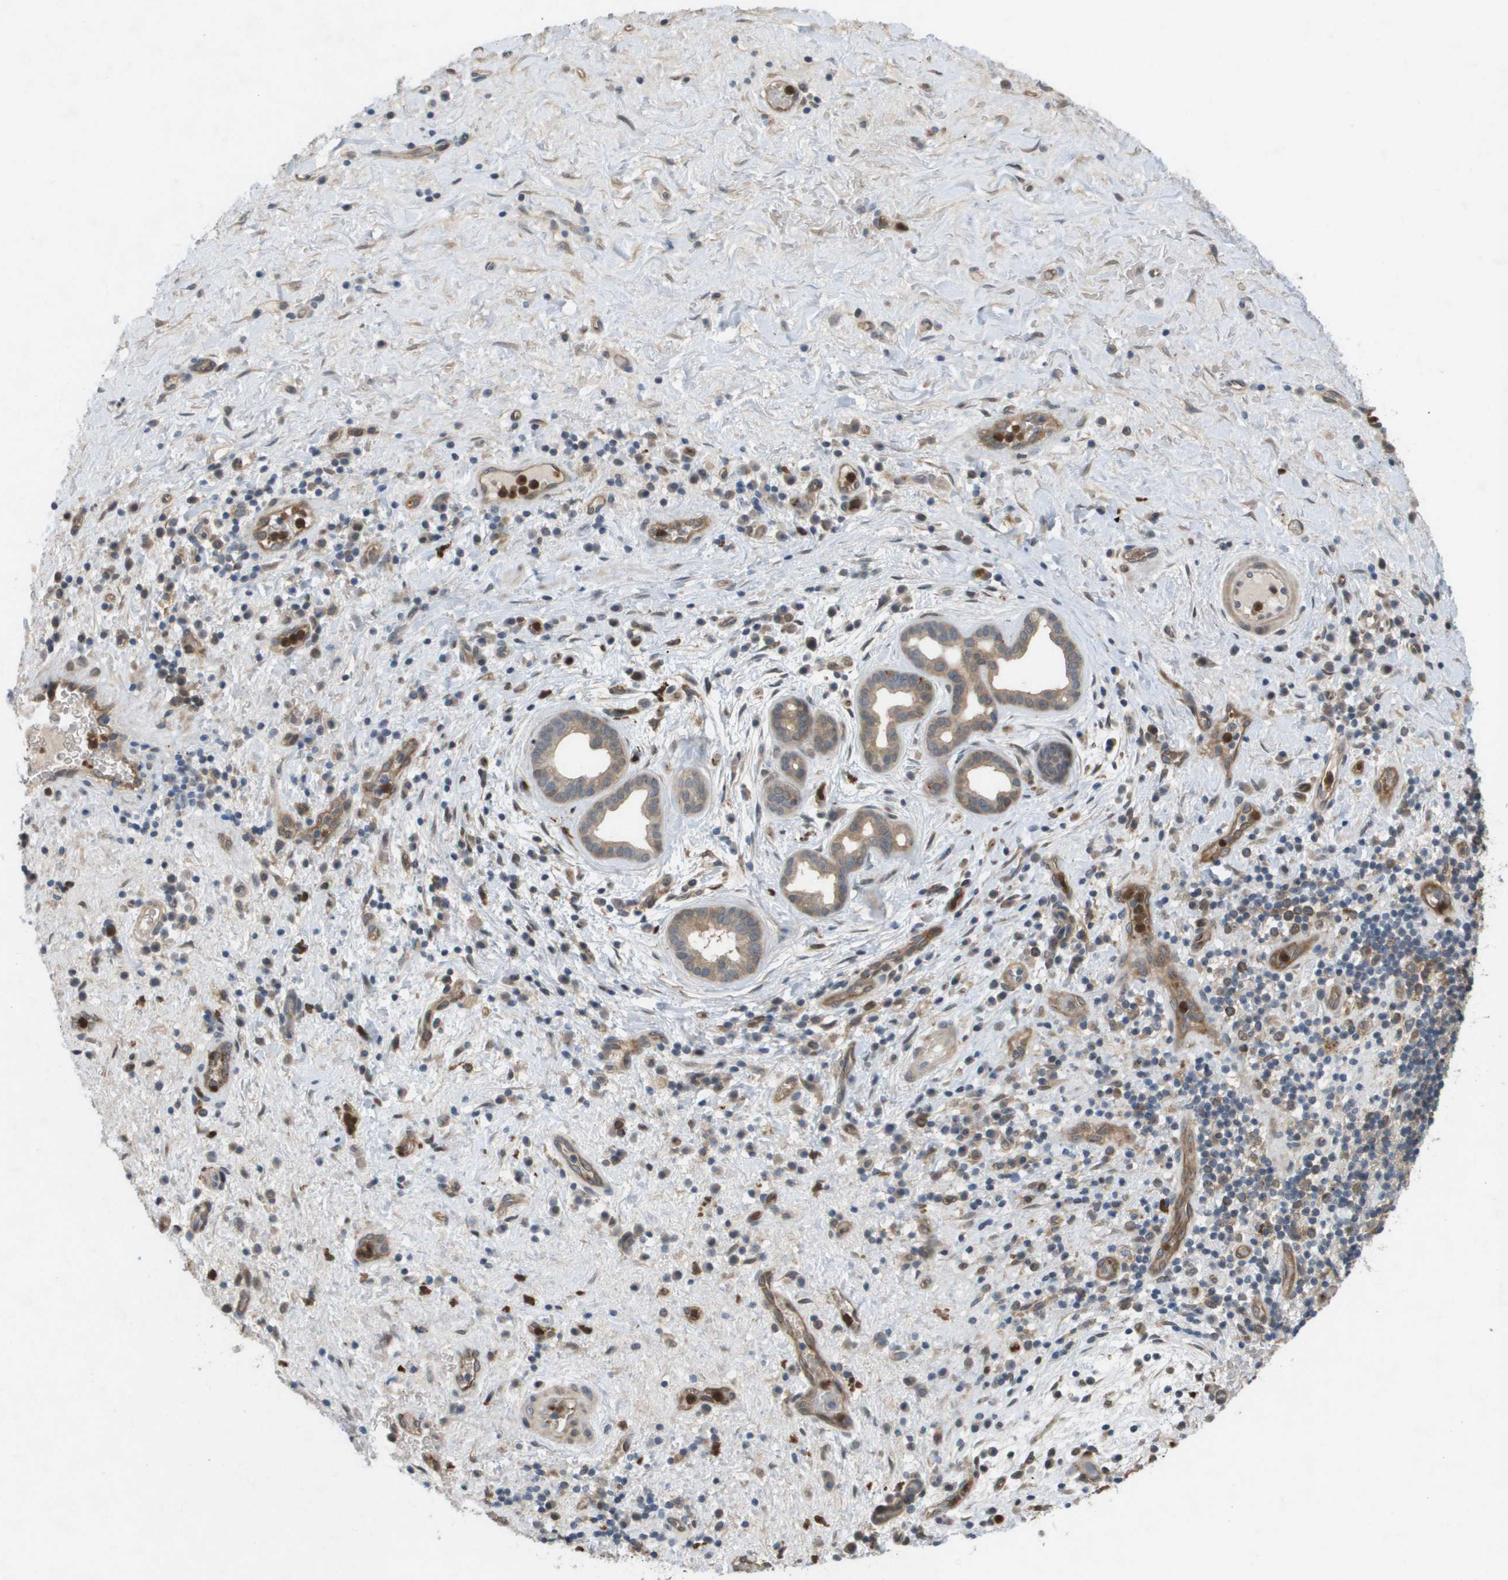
{"staining": {"intensity": "strong", "quantity": "25%-75%", "location": "cytoplasmic/membranous"}, "tissue": "liver cancer", "cell_type": "Tumor cells", "image_type": "cancer", "snomed": [{"axis": "morphology", "description": "Cholangiocarcinoma"}, {"axis": "topography", "description": "Liver"}], "caption": "Protein analysis of liver cancer (cholangiocarcinoma) tissue demonstrates strong cytoplasmic/membranous expression in about 25%-75% of tumor cells. Immunohistochemistry (ihc) stains the protein of interest in brown and the nuclei are stained blue.", "gene": "PALD1", "patient": {"sex": "female", "age": 38}}